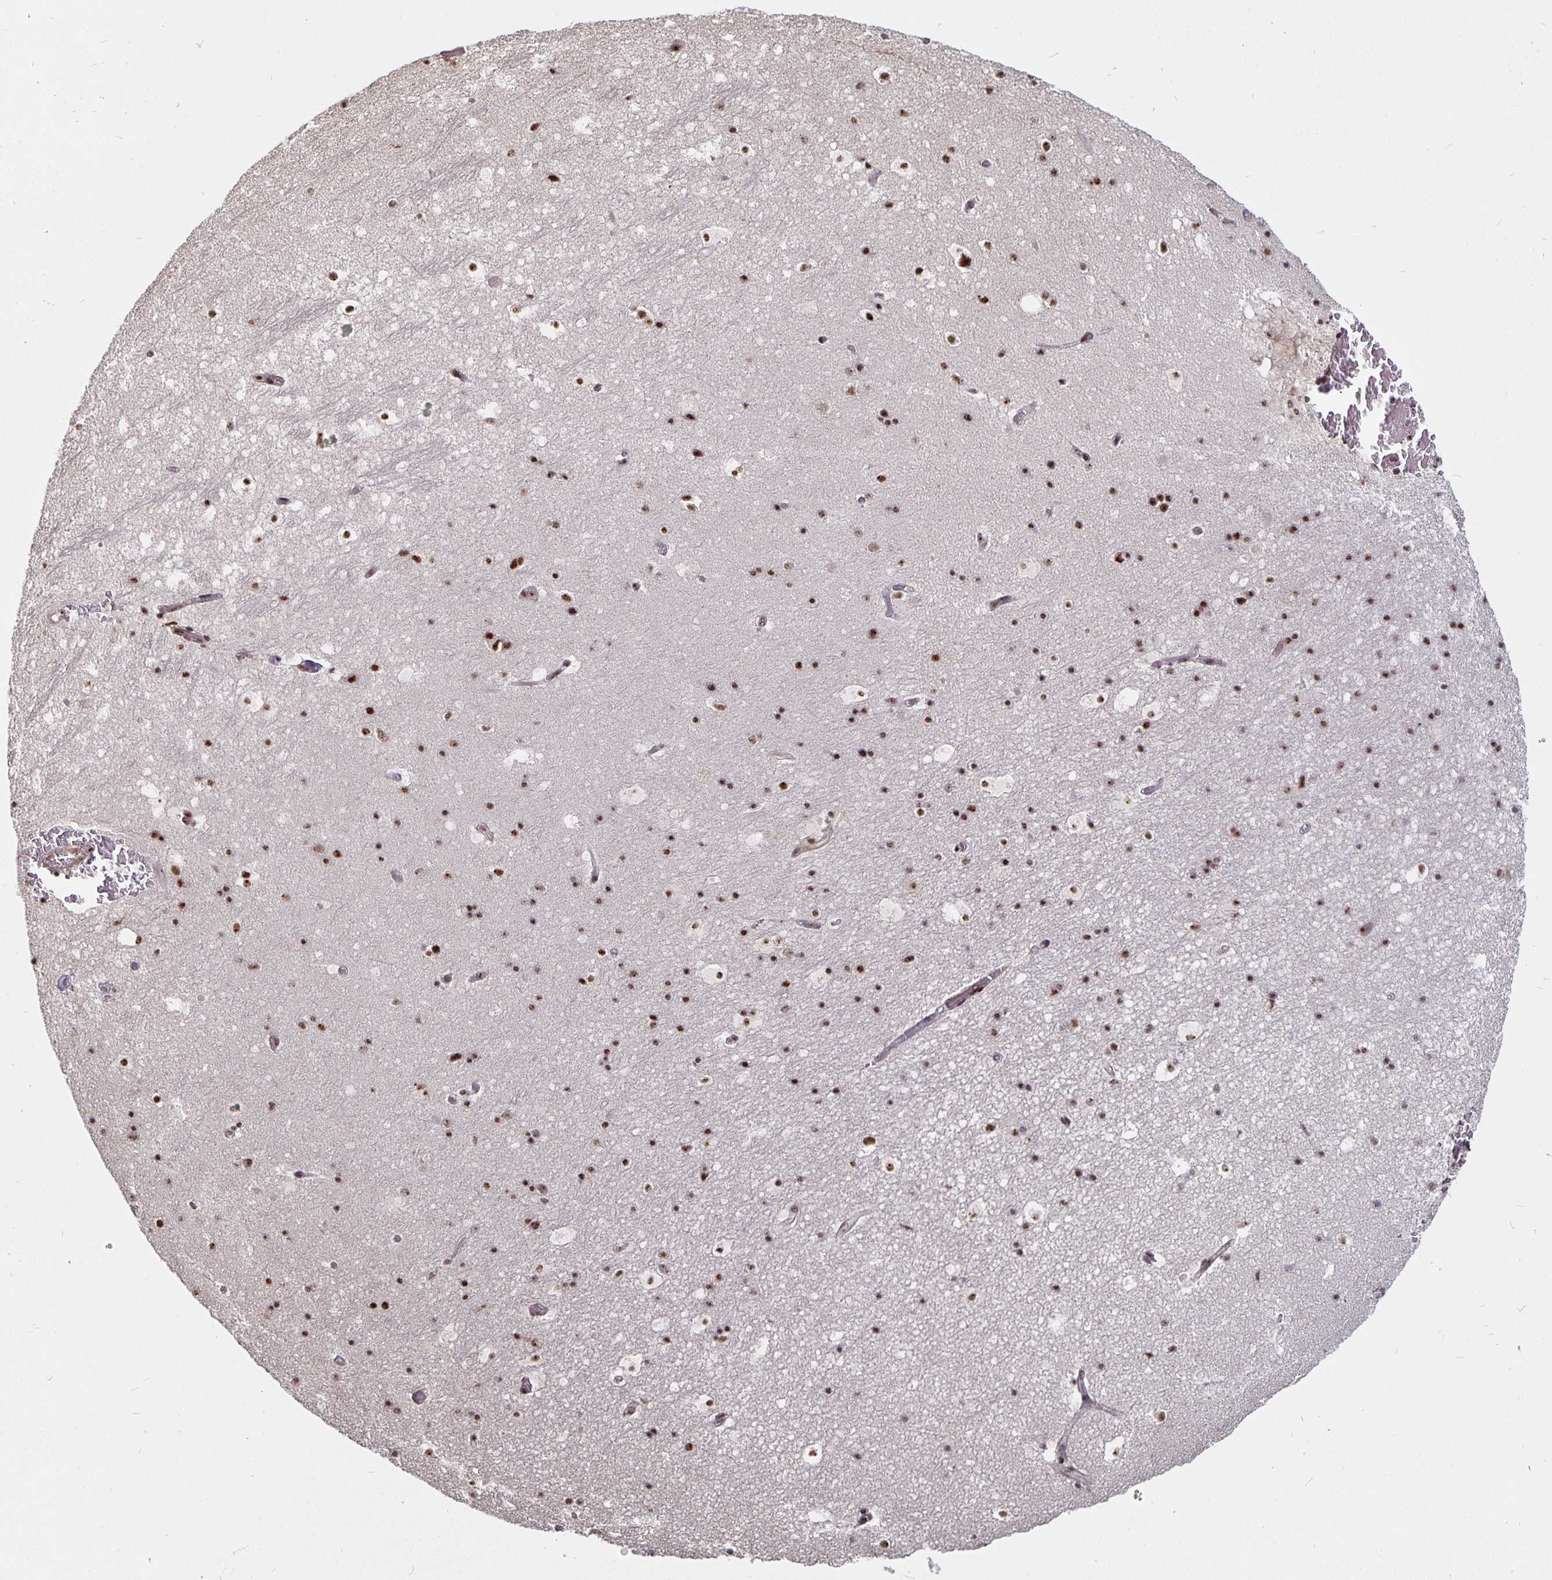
{"staining": {"intensity": "moderate", "quantity": ">75%", "location": "nuclear"}, "tissue": "hippocampus", "cell_type": "Glial cells", "image_type": "normal", "snomed": [{"axis": "morphology", "description": "Normal tissue, NOS"}, {"axis": "topography", "description": "Hippocampus"}], "caption": "This is an image of immunohistochemistry (IHC) staining of benign hippocampus, which shows moderate staining in the nuclear of glial cells.", "gene": "LAS1L", "patient": {"sex": "male", "age": 26}}